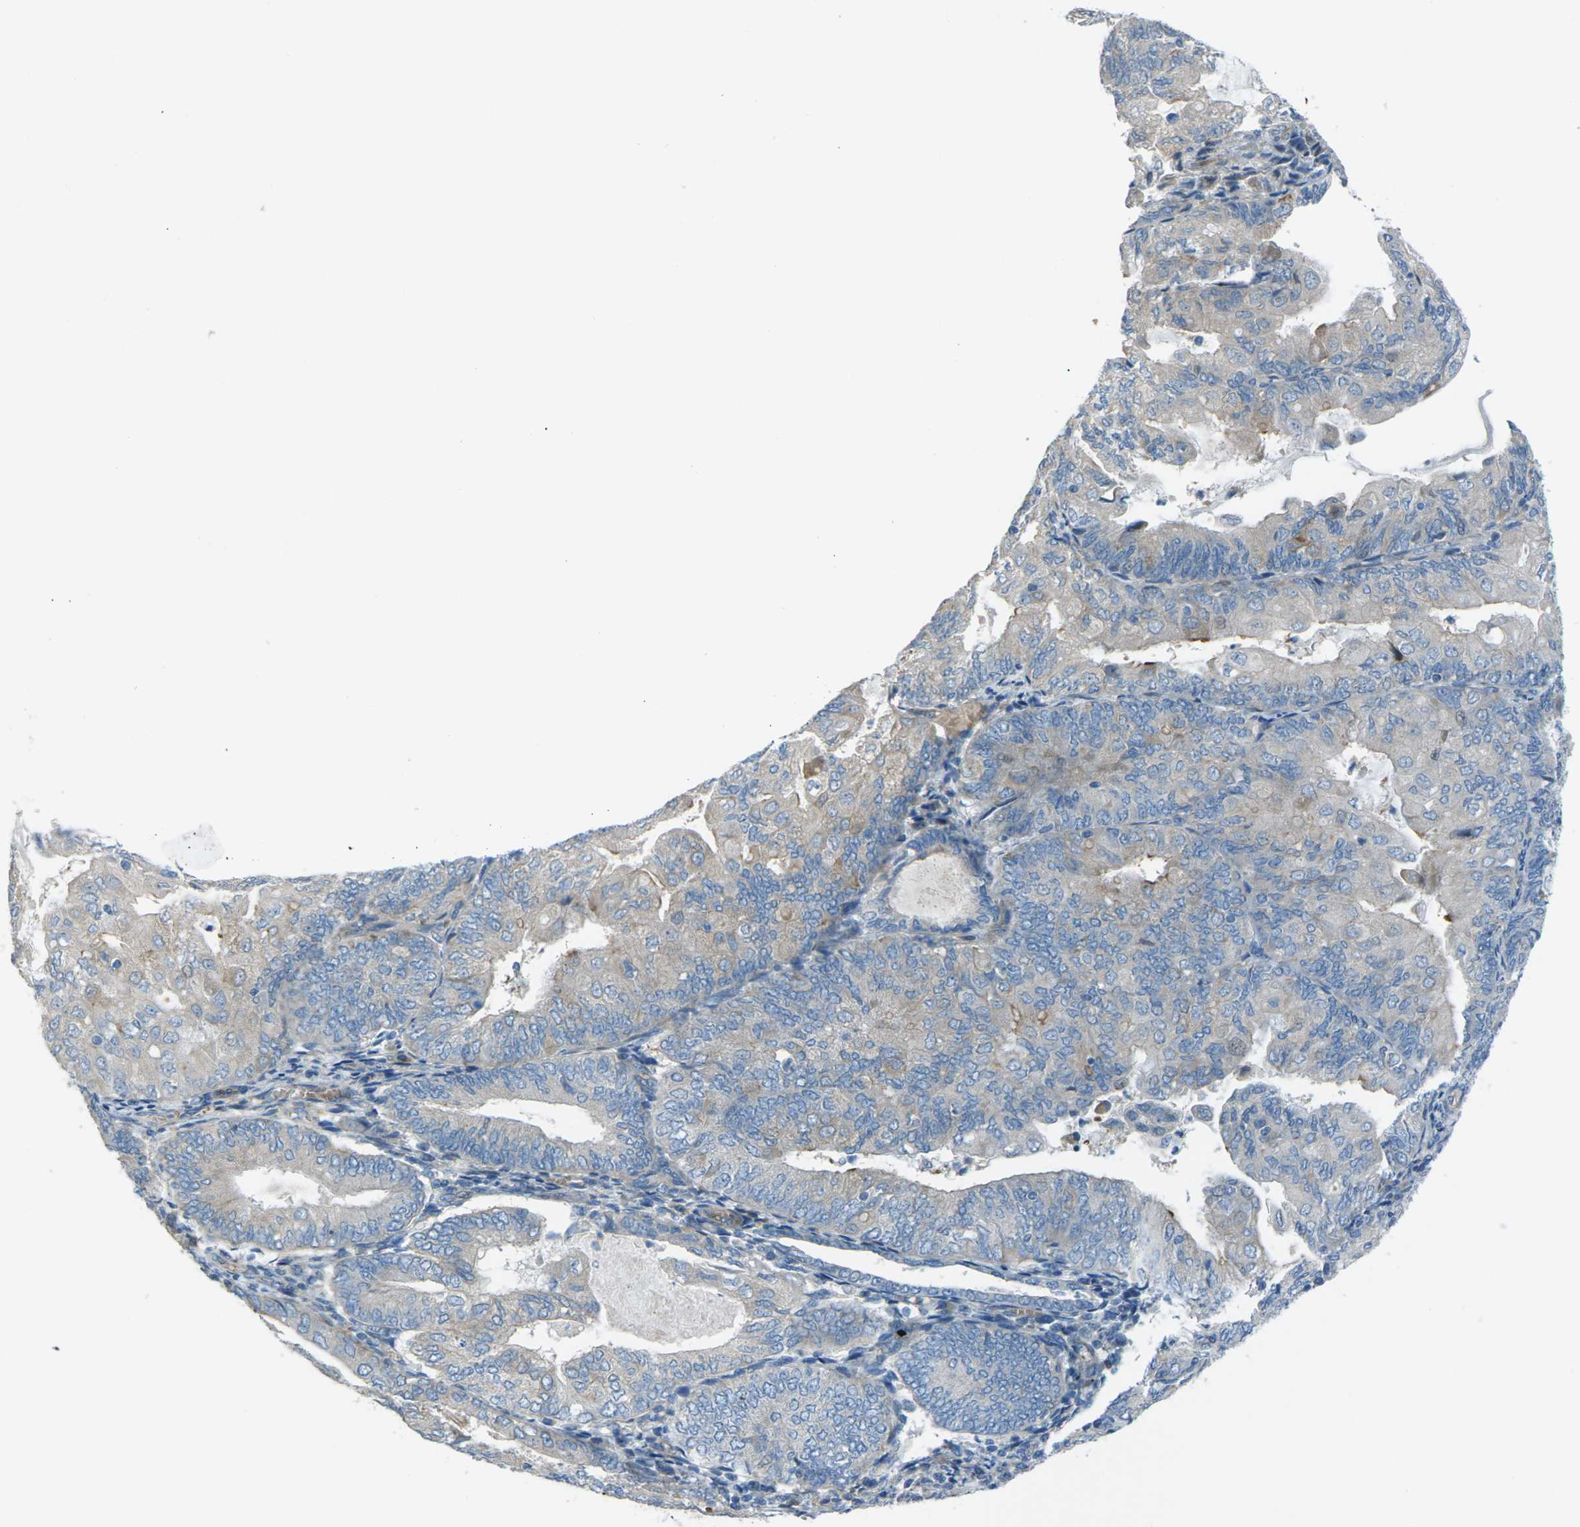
{"staining": {"intensity": "weak", "quantity": "25%-75%", "location": "cytoplasmic/membranous"}, "tissue": "endometrial cancer", "cell_type": "Tumor cells", "image_type": "cancer", "snomed": [{"axis": "morphology", "description": "Adenocarcinoma, NOS"}, {"axis": "topography", "description": "Endometrium"}], "caption": "A high-resolution photomicrograph shows immunohistochemistry (IHC) staining of endometrial cancer (adenocarcinoma), which reveals weak cytoplasmic/membranous positivity in about 25%-75% of tumor cells.", "gene": "EDNRA", "patient": {"sex": "female", "age": 81}}